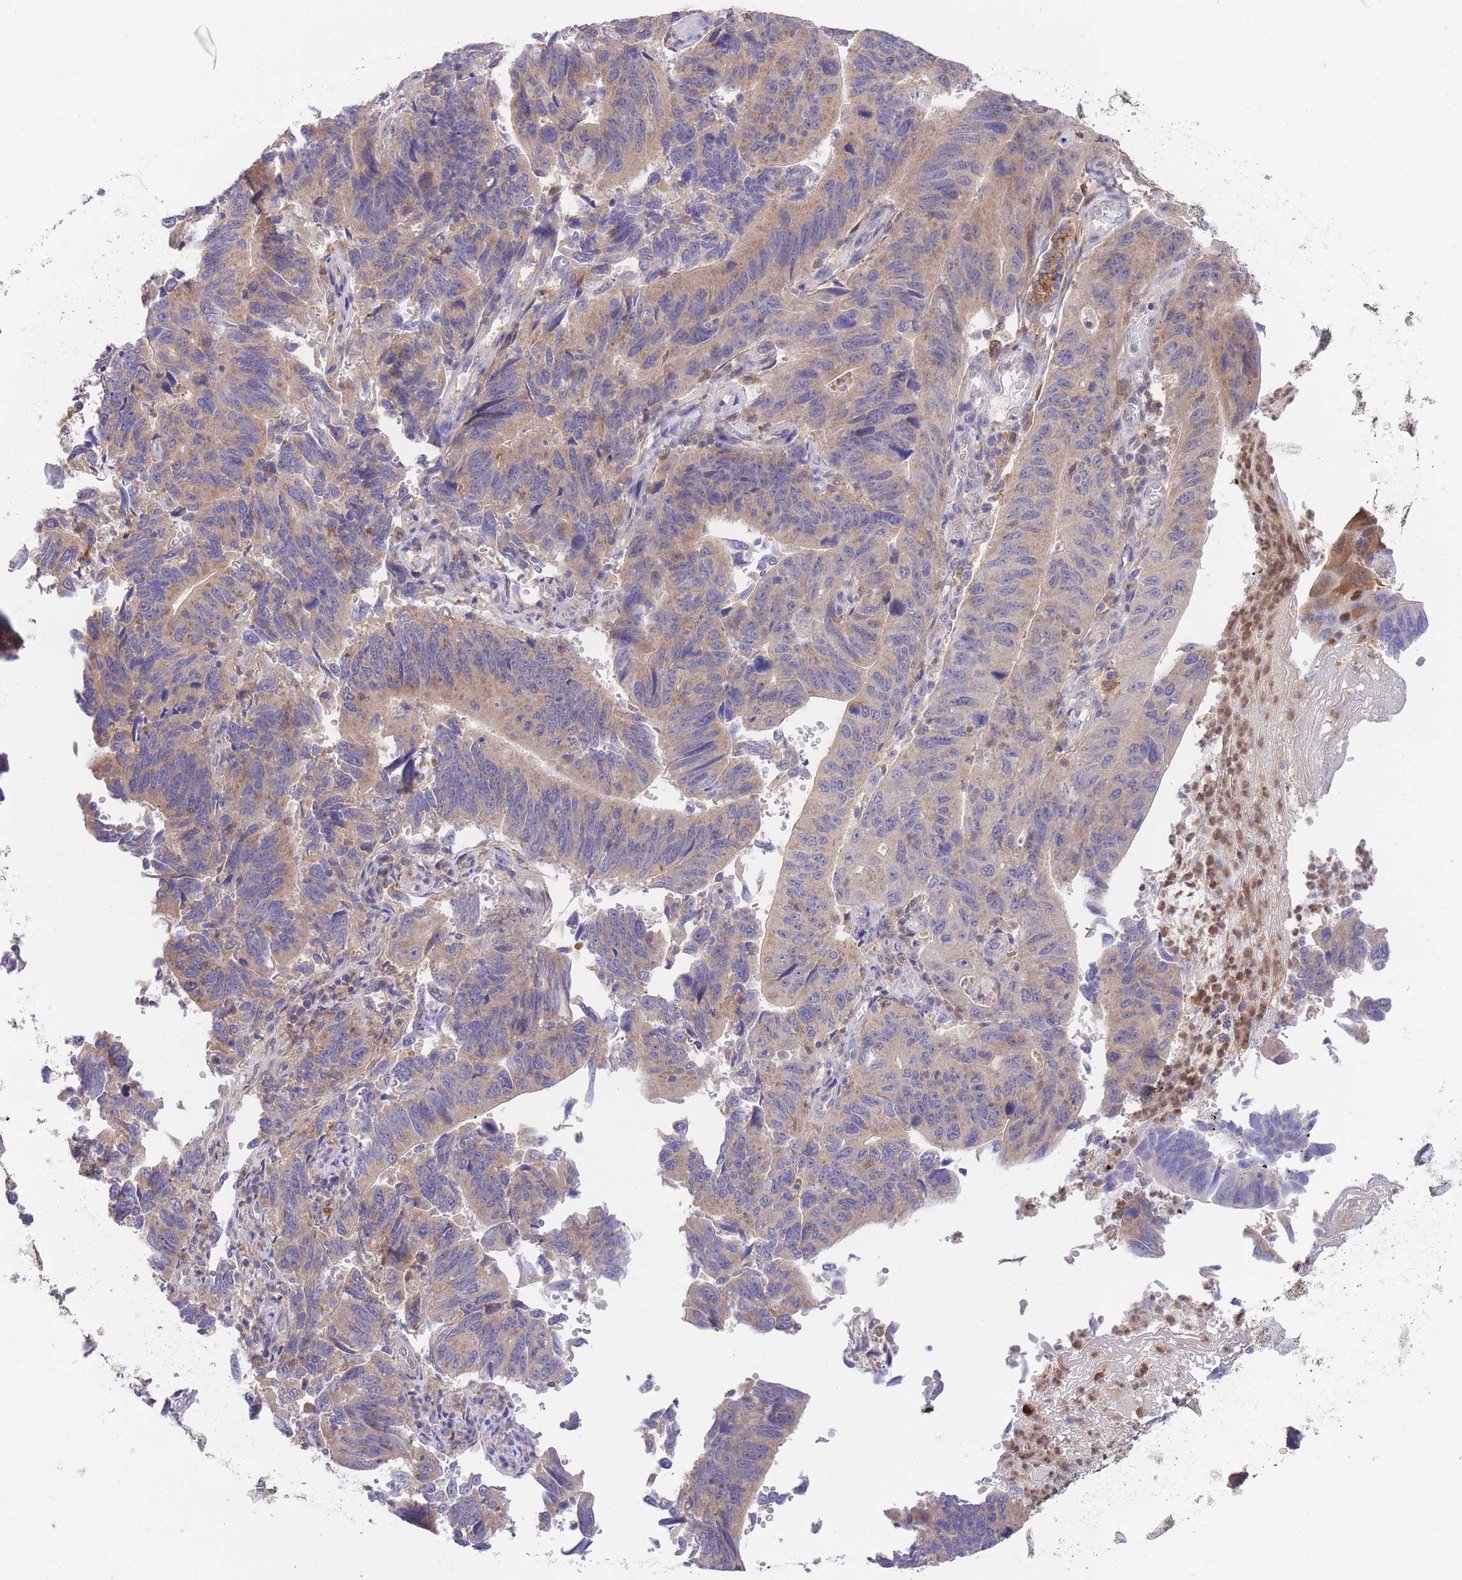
{"staining": {"intensity": "moderate", "quantity": "25%-75%", "location": "cytoplasmic/membranous"}, "tissue": "stomach cancer", "cell_type": "Tumor cells", "image_type": "cancer", "snomed": [{"axis": "morphology", "description": "Adenocarcinoma, NOS"}, {"axis": "topography", "description": "Stomach"}], "caption": "Immunohistochemical staining of human stomach cancer (adenocarcinoma) exhibits moderate cytoplasmic/membranous protein positivity in about 25%-75% of tumor cells.", "gene": "NAMPT", "patient": {"sex": "male", "age": 59}}